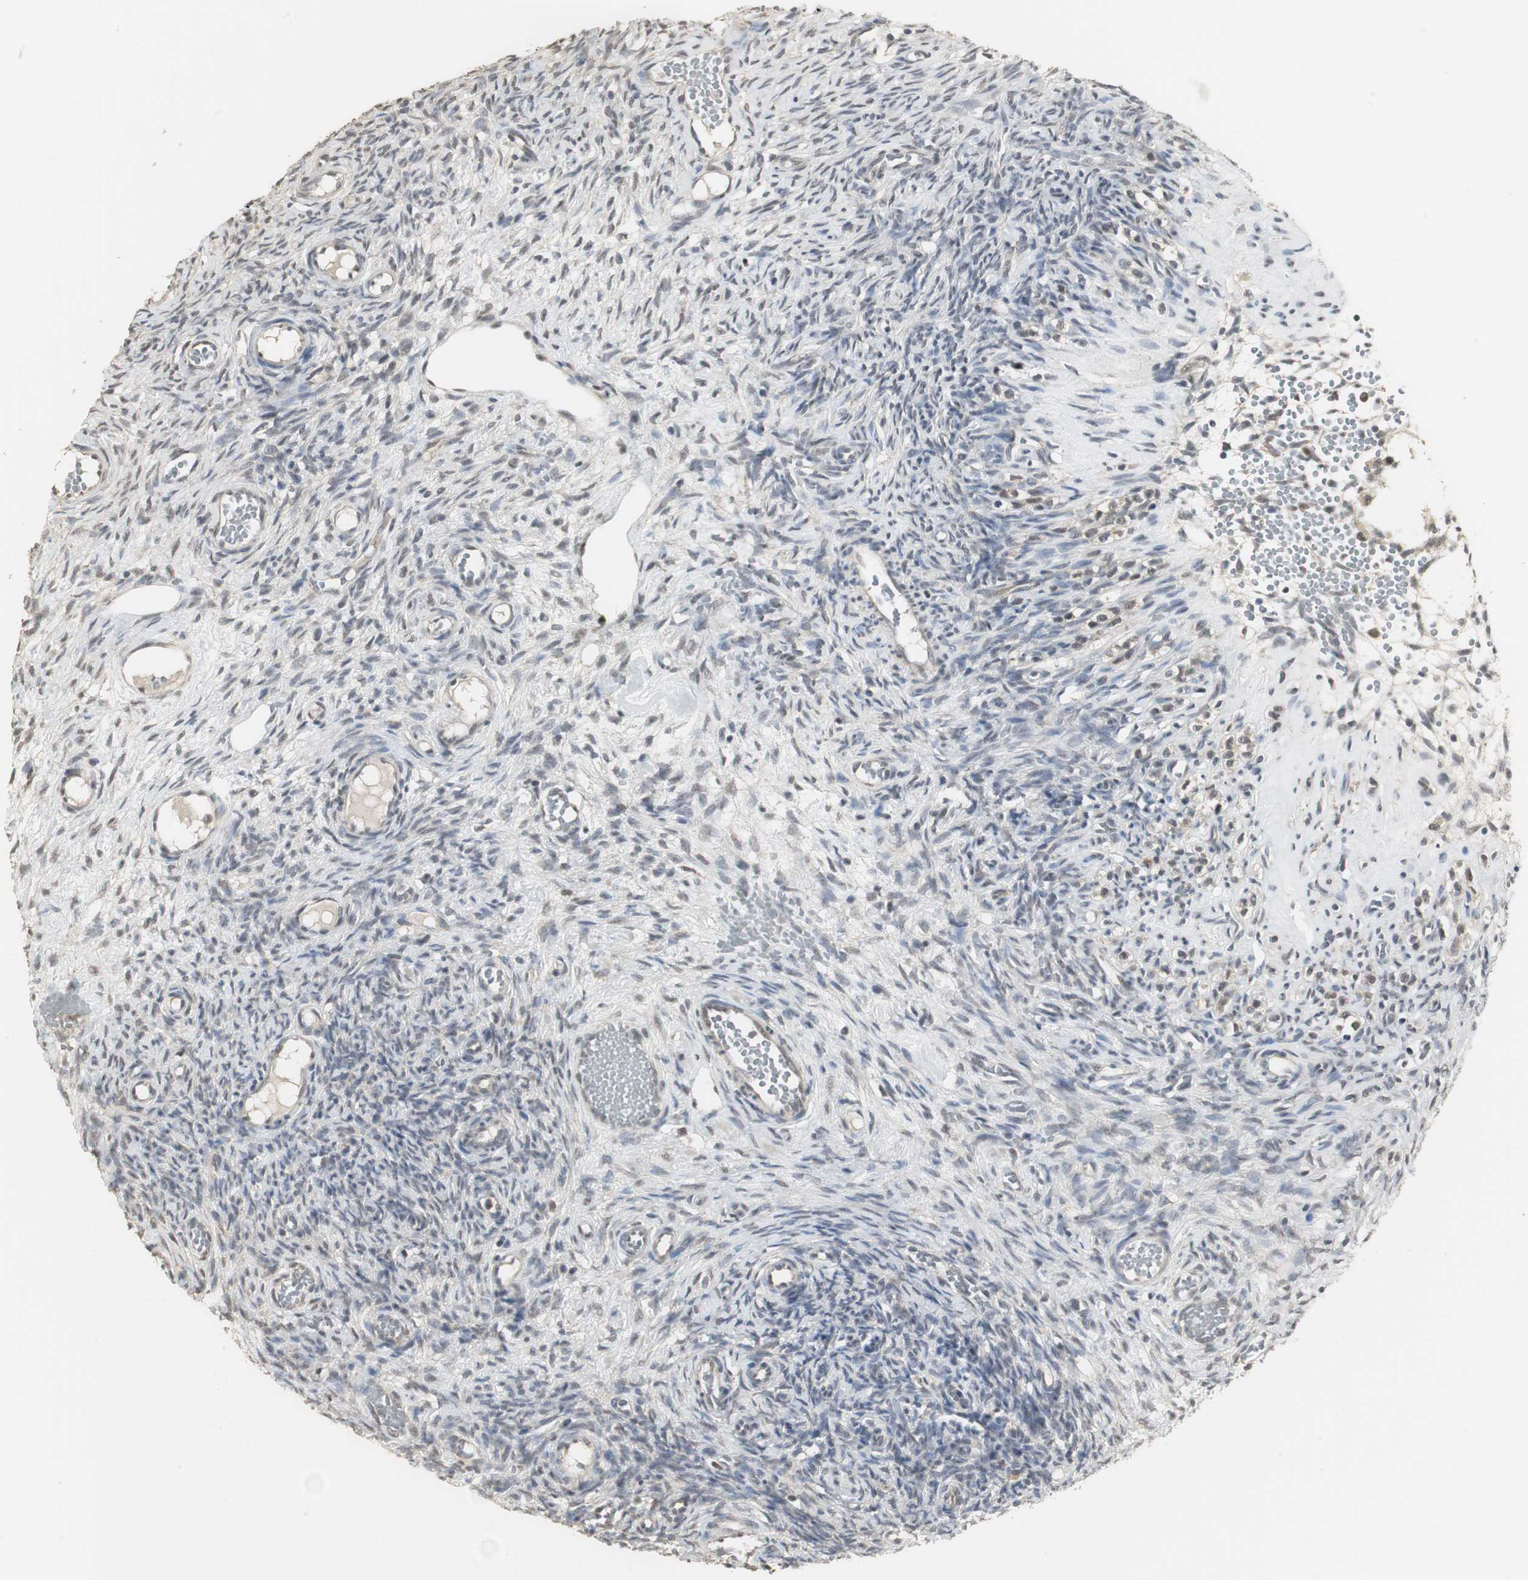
{"staining": {"intensity": "weak", "quantity": "<25%", "location": "nuclear"}, "tissue": "ovary", "cell_type": "Ovarian stroma cells", "image_type": "normal", "snomed": [{"axis": "morphology", "description": "Normal tissue, NOS"}, {"axis": "topography", "description": "Ovary"}], "caption": "The IHC photomicrograph has no significant expression in ovarian stroma cells of ovary. The staining is performed using DAB brown chromogen with nuclei counter-stained in using hematoxylin.", "gene": "ELOA", "patient": {"sex": "female", "age": 35}}